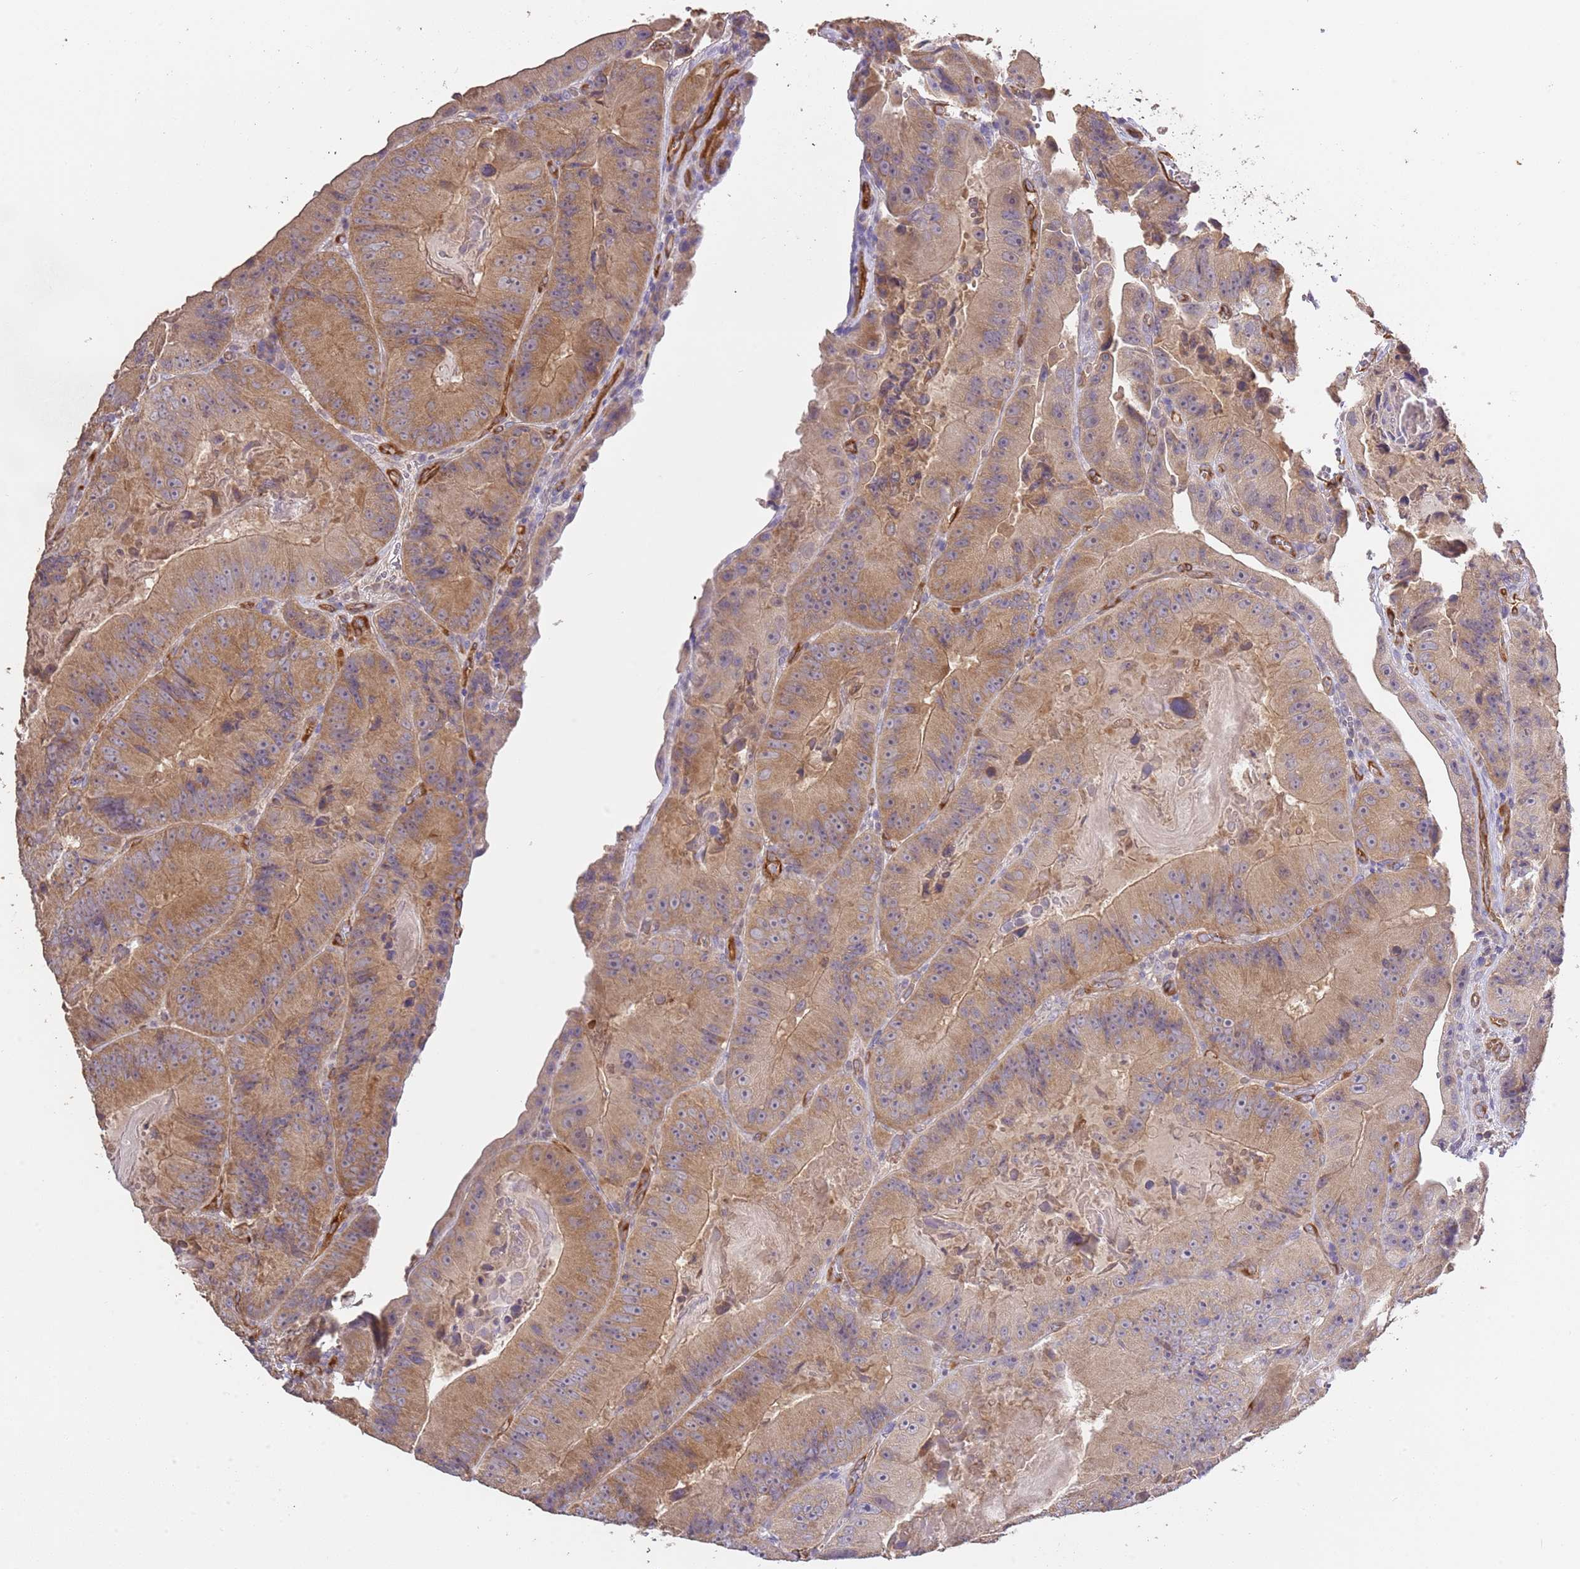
{"staining": {"intensity": "moderate", "quantity": ">75%", "location": "cytoplasmic/membranous"}, "tissue": "colorectal cancer", "cell_type": "Tumor cells", "image_type": "cancer", "snomed": [{"axis": "morphology", "description": "Adenocarcinoma, NOS"}, {"axis": "topography", "description": "Colon"}], "caption": "This is a histology image of immunohistochemistry staining of adenocarcinoma (colorectal), which shows moderate expression in the cytoplasmic/membranous of tumor cells.", "gene": "DOCK9", "patient": {"sex": "female", "age": 86}}